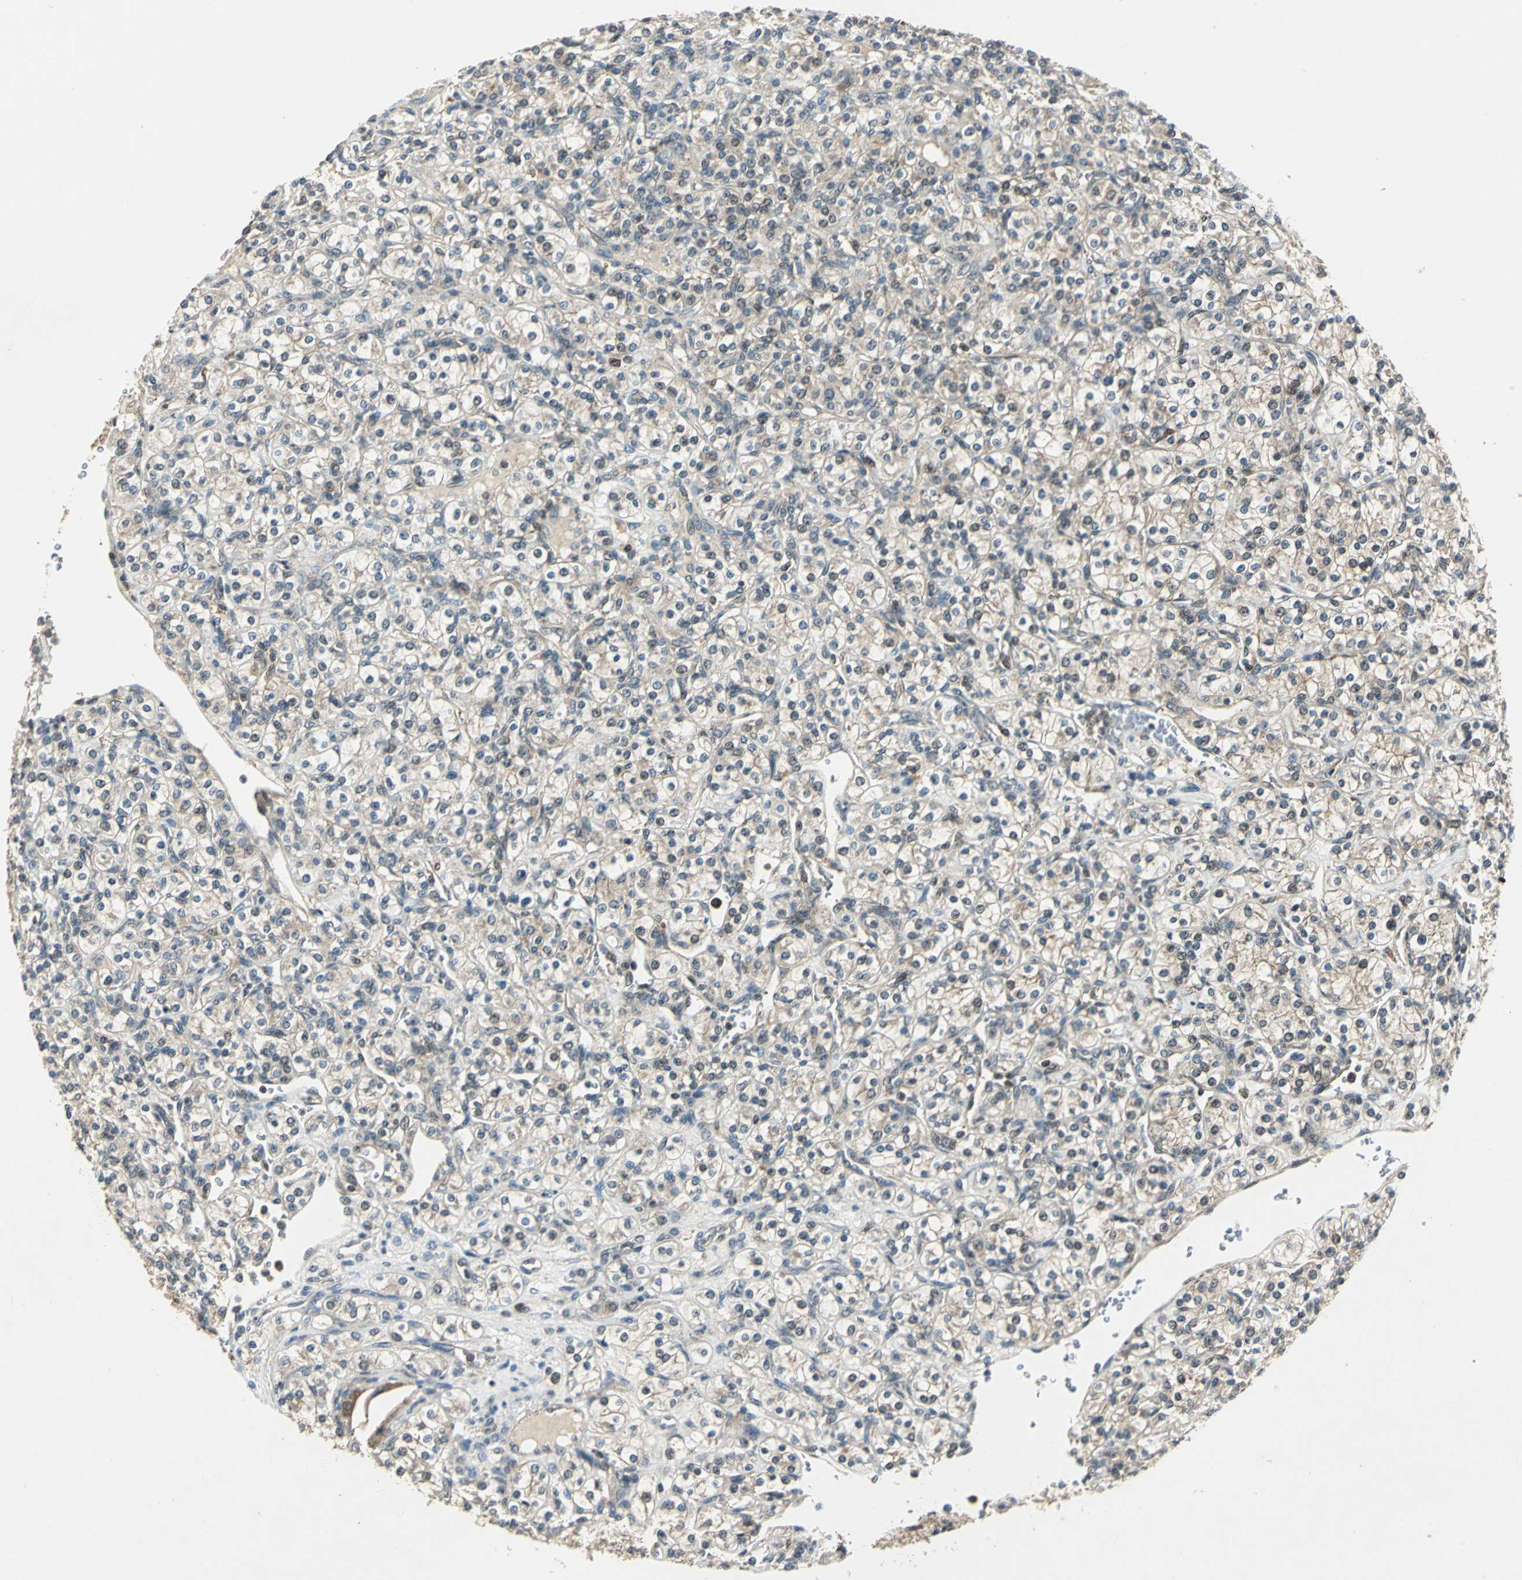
{"staining": {"intensity": "weak", "quantity": "25%-75%", "location": "cytoplasmic/membranous,nuclear"}, "tissue": "renal cancer", "cell_type": "Tumor cells", "image_type": "cancer", "snomed": [{"axis": "morphology", "description": "Adenocarcinoma, NOS"}, {"axis": "topography", "description": "Kidney"}], "caption": "Human adenocarcinoma (renal) stained with a protein marker shows weak staining in tumor cells.", "gene": "AHSA1", "patient": {"sex": "male", "age": 77}}